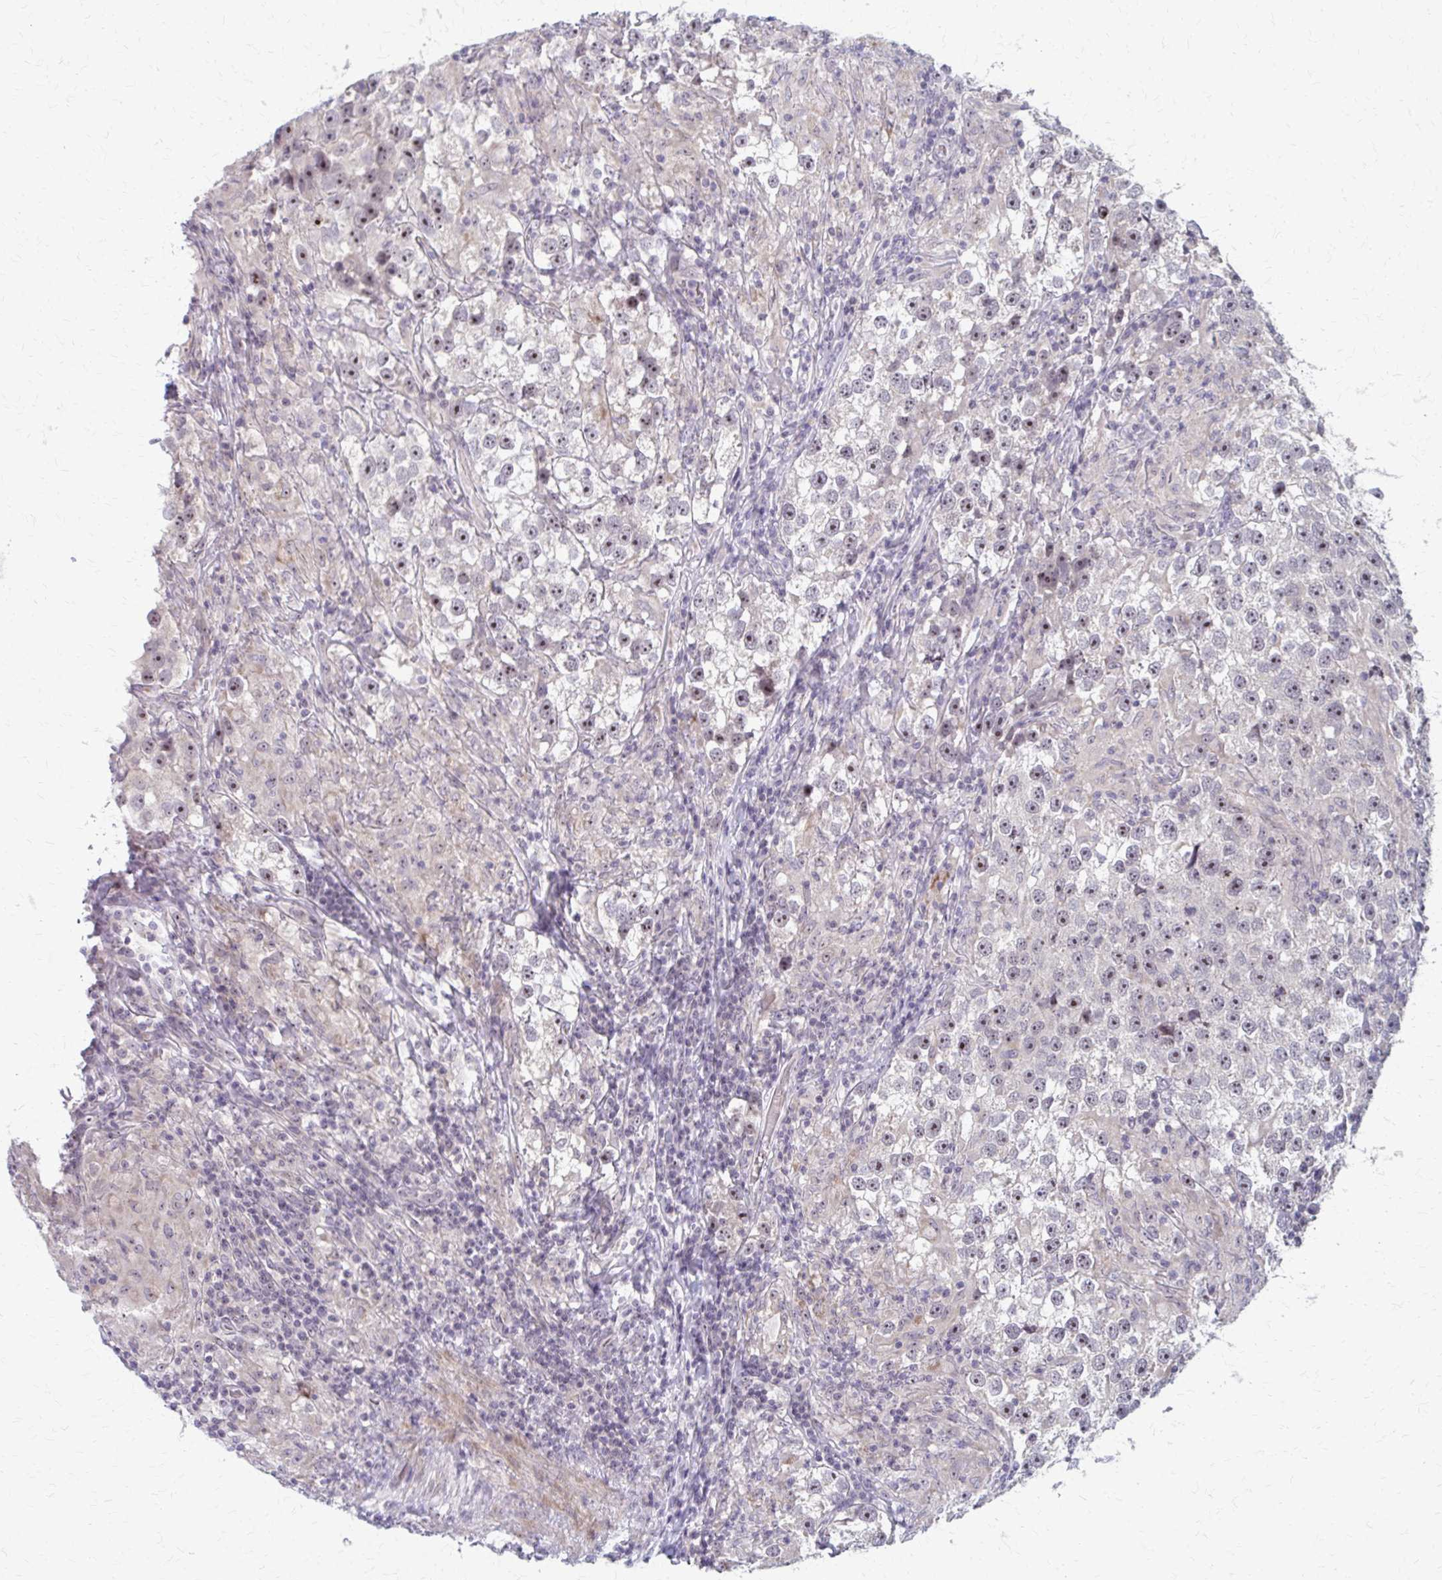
{"staining": {"intensity": "moderate", "quantity": "25%-75%", "location": "nuclear"}, "tissue": "testis cancer", "cell_type": "Tumor cells", "image_type": "cancer", "snomed": [{"axis": "morphology", "description": "Seminoma, NOS"}, {"axis": "topography", "description": "Testis"}], "caption": "A histopathology image of seminoma (testis) stained for a protein shows moderate nuclear brown staining in tumor cells.", "gene": "NUDT16", "patient": {"sex": "male", "age": 46}}